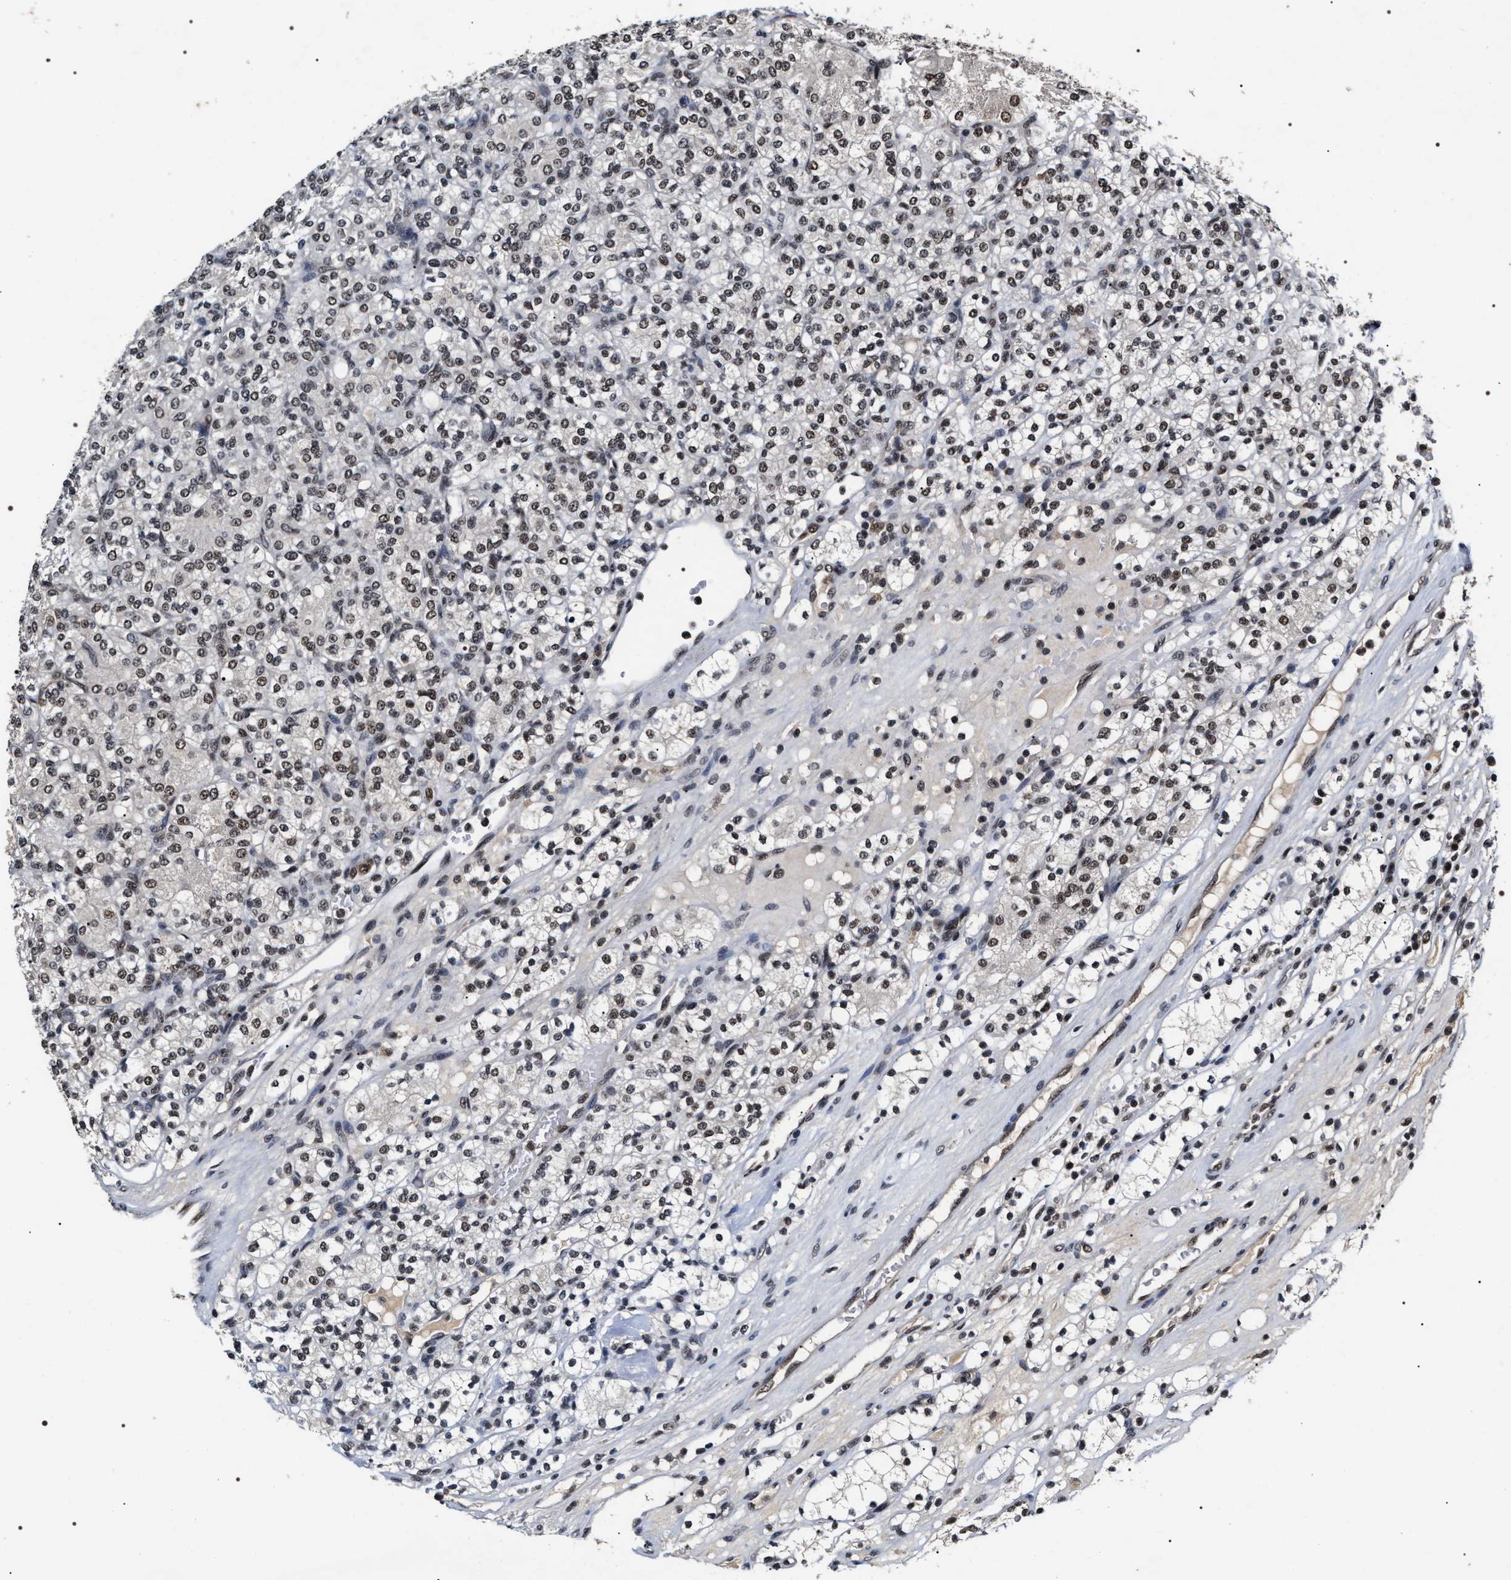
{"staining": {"intensity": "moderate", "quantity": ">75%", "location": "nuclear"}, "tissue": "renal cancer", "cell_type": "Tumor cells", "image_type": "cancer", "snomed": [{"axis": "morphology", "description": "Adenocarcinoma, NOS"}, {"axis": "topography", "description": "Kidney"}], "caption": "A high-resolution micrograph shows immunohistochemistry staining of renal adenocarcinoma, which shows moderate nuclear positivity in approximately >75% of tumor cells. The staining was performed using DAB, with brown indicating positive protein expression. Nuclei are stained blue with hematoxylin.", "gene": "RRP1B", "patient": {"sex": "male", "age": 77}}